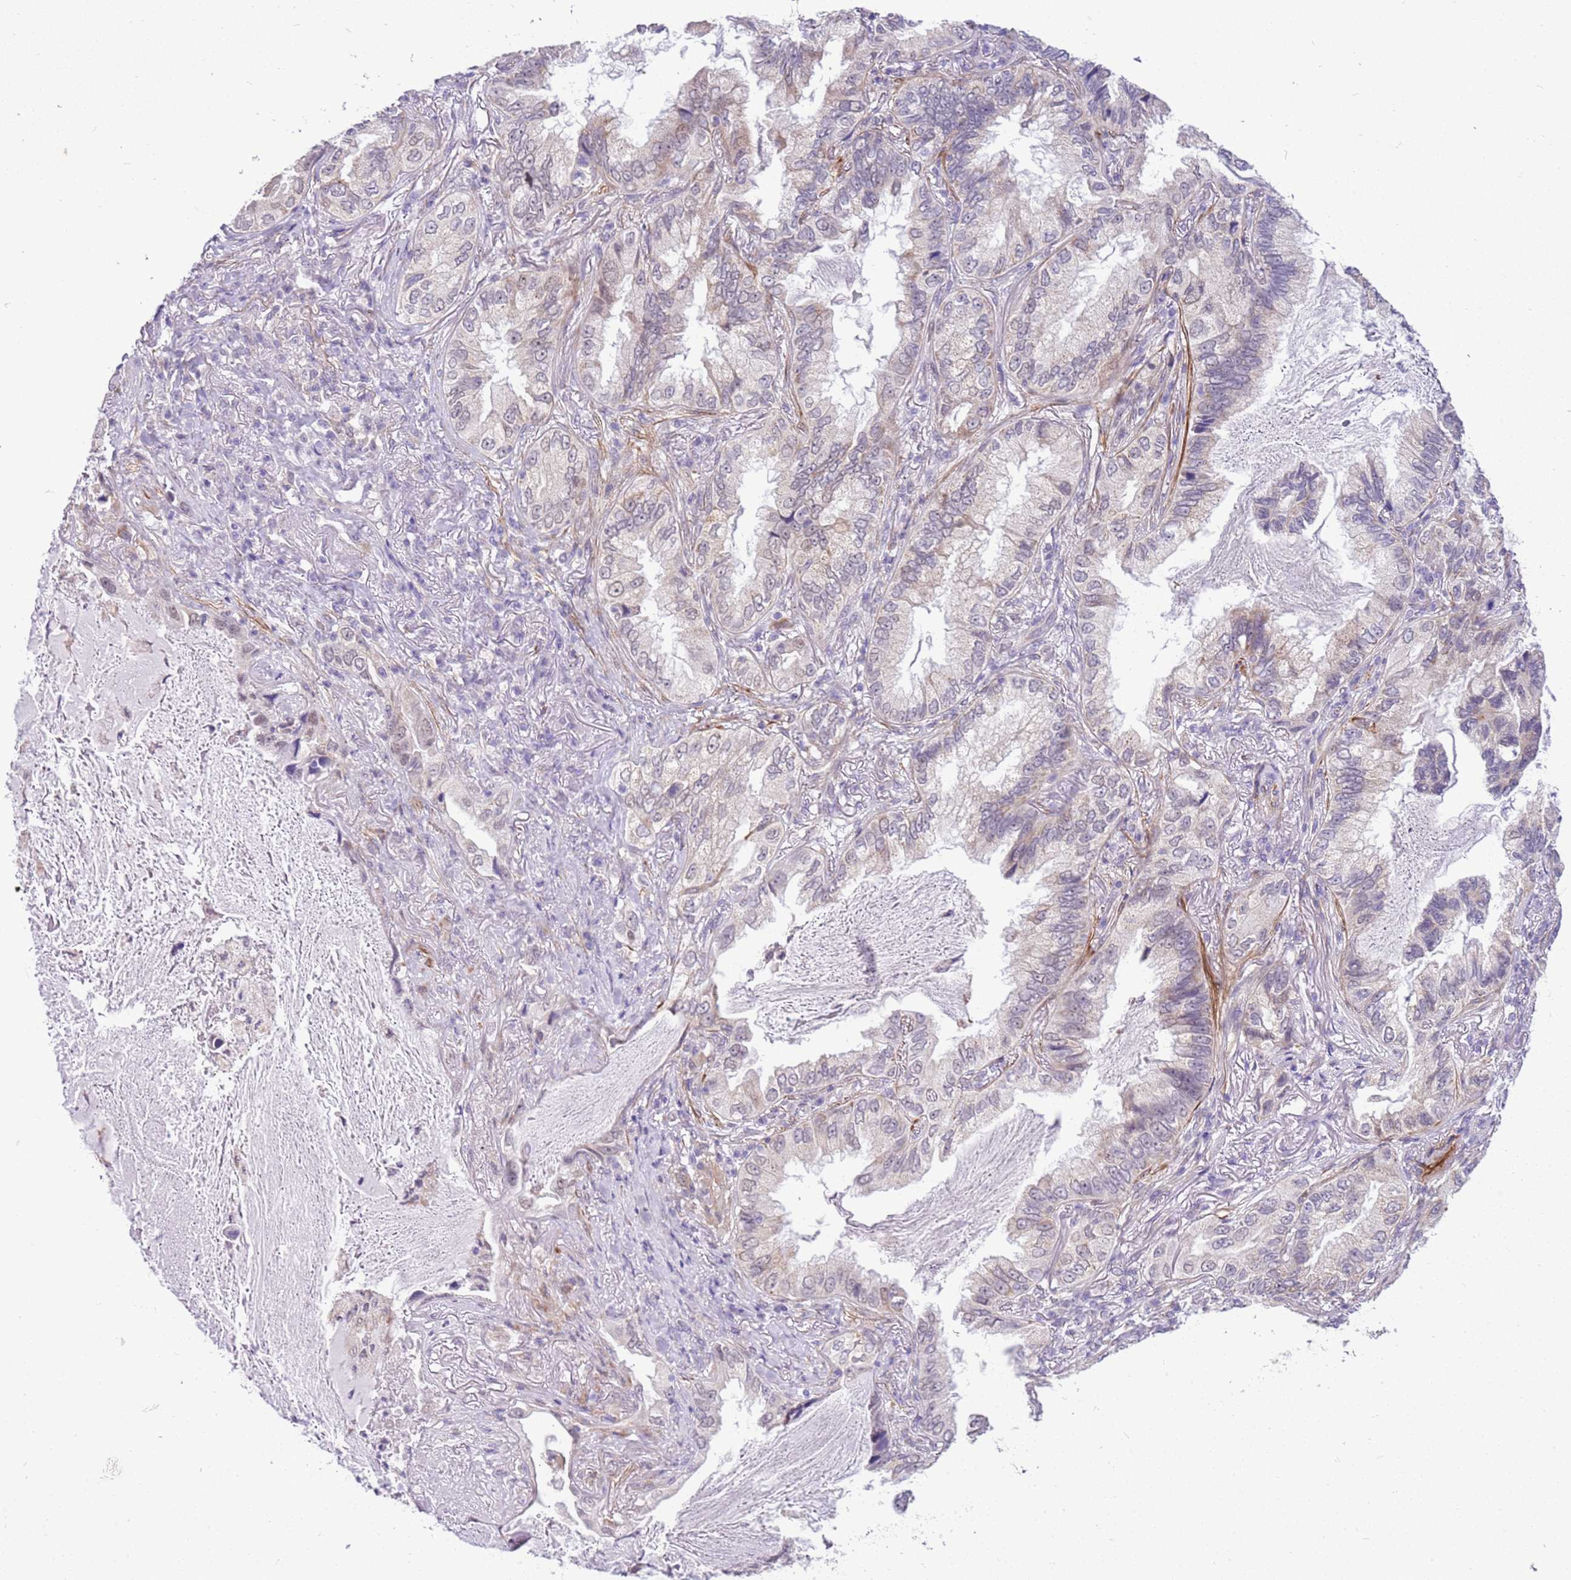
{"staining": {"intensity": "negative", "quantity": "none", "location": "none"}, "tissue": "lung cancer", "cell_type": "Tumor cells", "image_type": "cancer", "snomed": [{"axis": "morphology", "description": "Adenocarcinoma, NOS"}, {"axis": "topography", "description": "Lung"}], "caption": "DAB immunohistochemical staining of lung adenocarcinoma shows no significant staining in tumor cells. (Stains: DAB IHC with hematoxylin counter stain, Microscopy: brightfield microscopy at high magnification).", "gene": "SMIM4", "patient": {"sex": "female", "age": 69}}